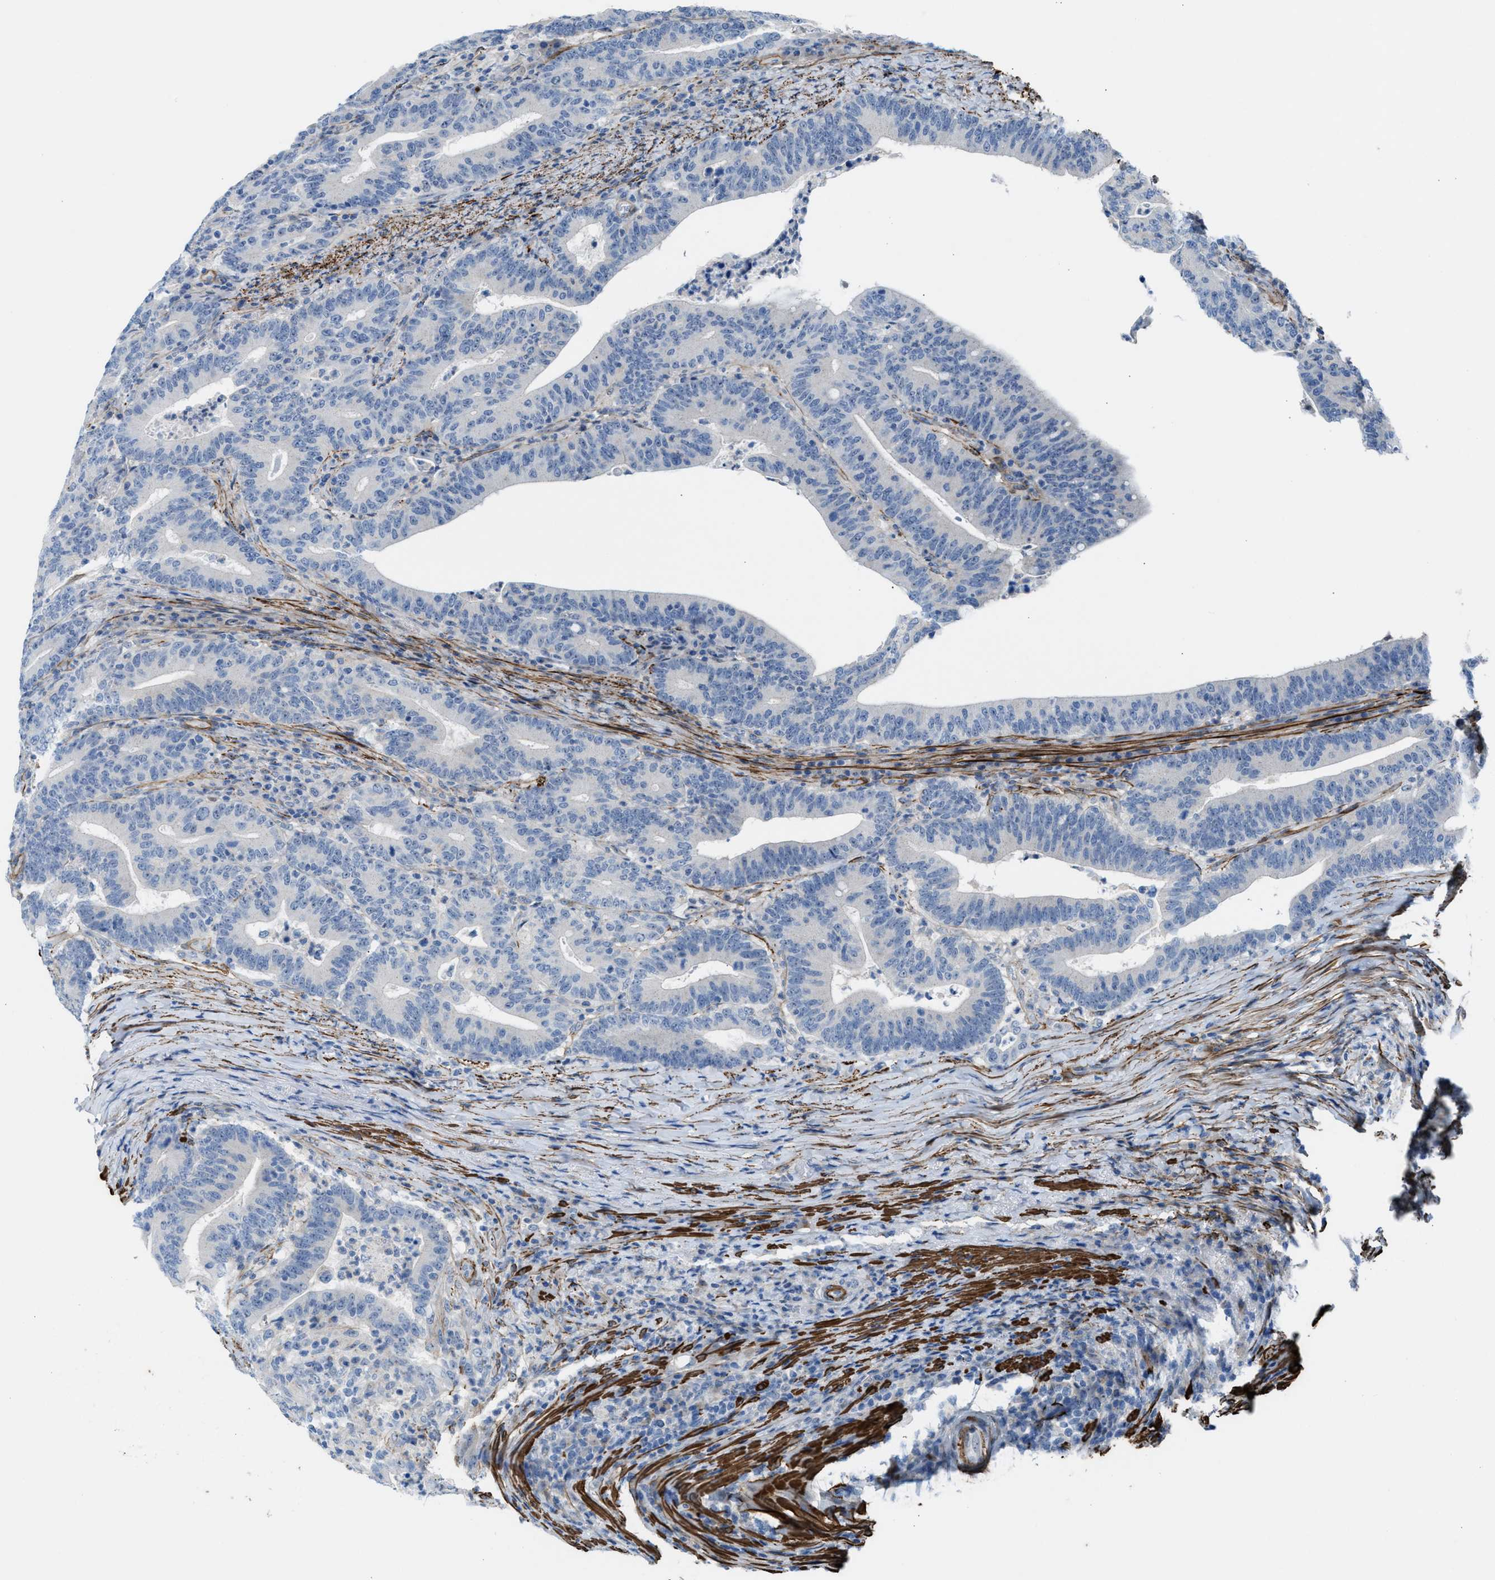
{"staining": {"intensity": "negative", "quantity": "none", "location": "none"}, "tissue": "colorectal cancer", "cell_type": "Tumor cells", "image_type": "cancer", "snomed": [{"axis": "morphology", "description": "Adenocarcinoma, NOS"}, {"axis": "topography", "description": "Colon"}], "caption": "Adenocarcinoma (colorectal) was stained to show a protein in brown. There is no significant expression in tumor cells.", "gene": "NQO2", "patient": {"sex": "female", "age": 66}}